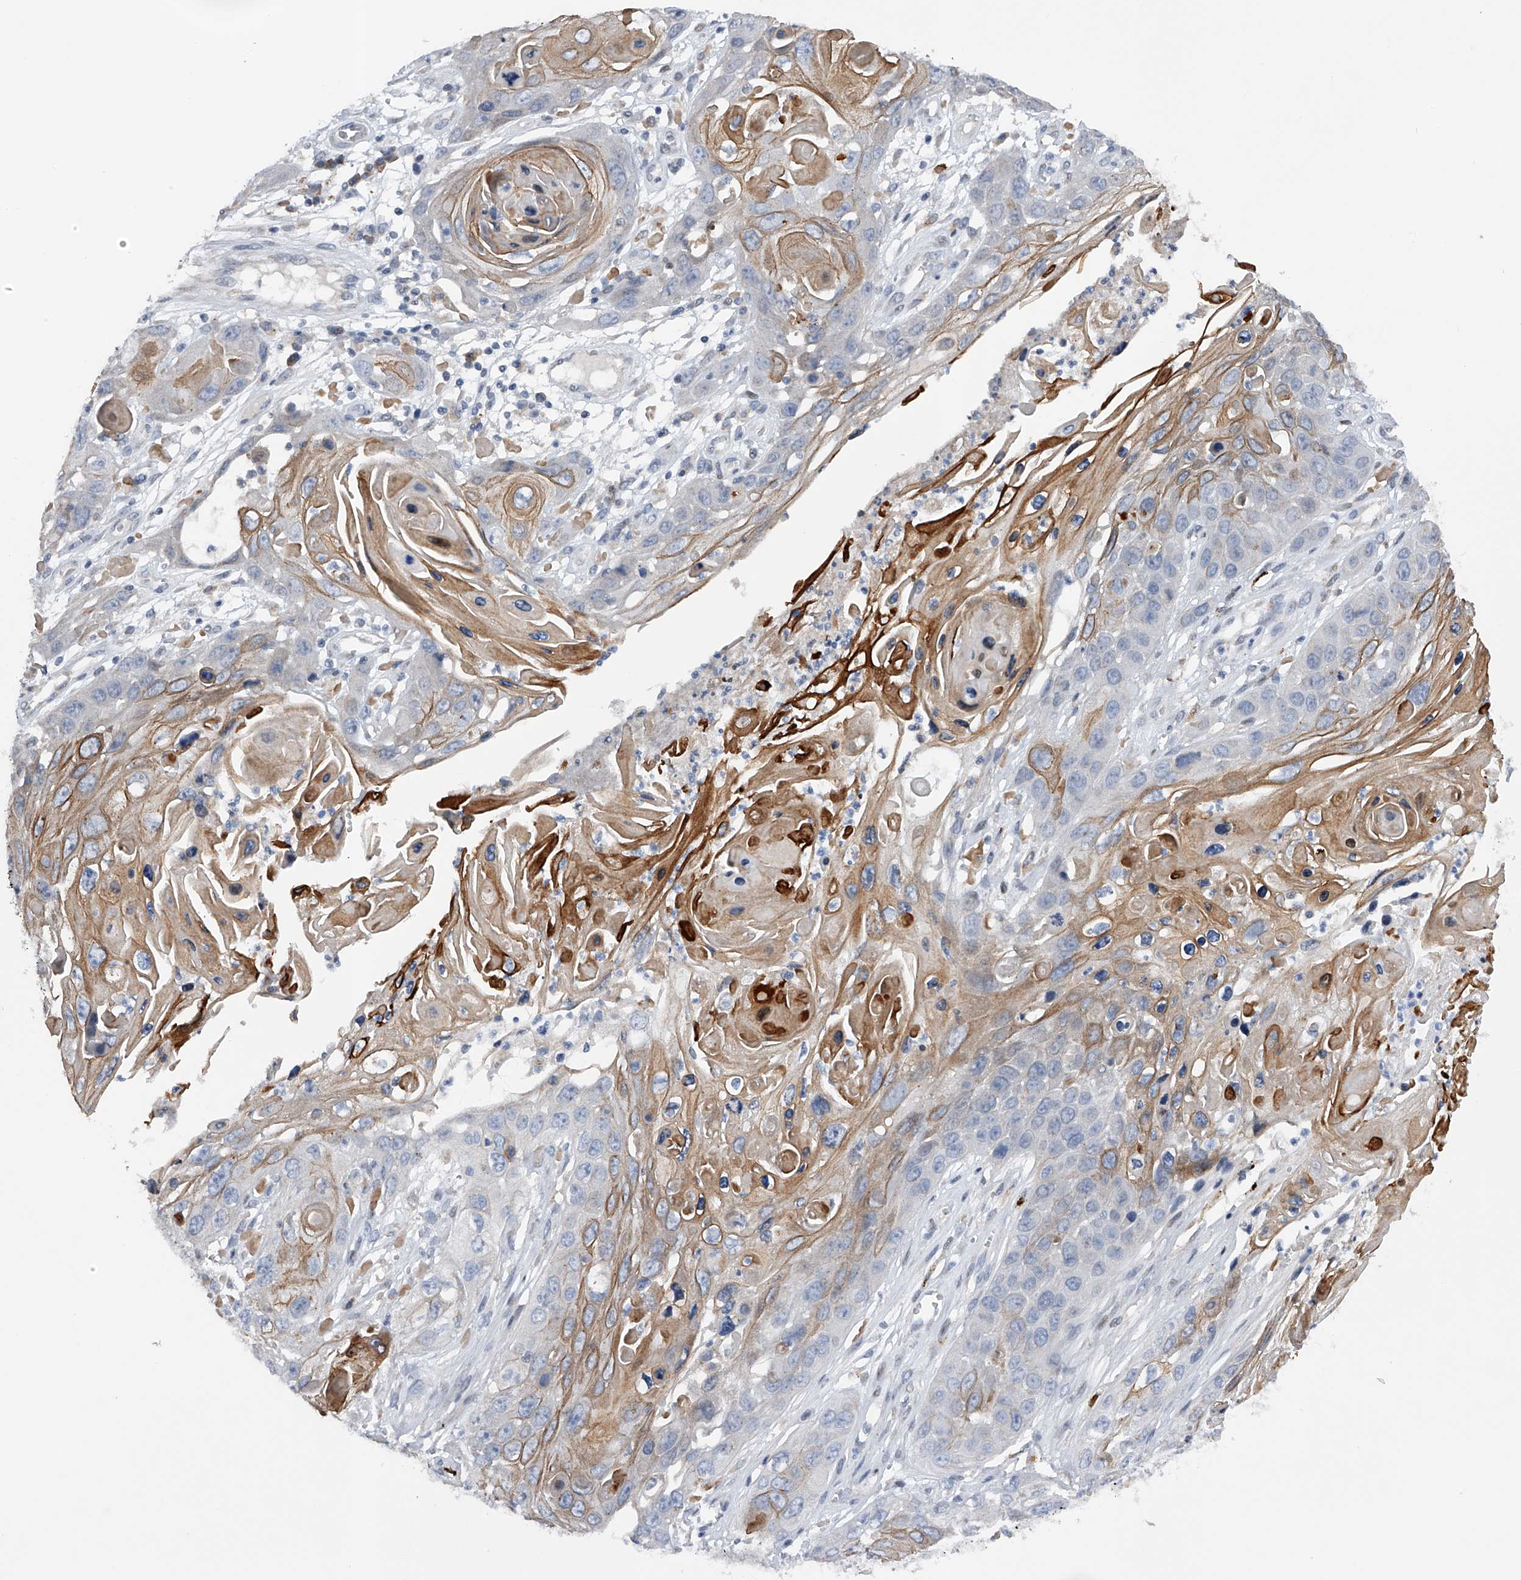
{"staining": {"intensity": "moderate", "quantity": "<25%", "location": "cytoplasmic/membranous"}, "tissue": "skin cancer", "cell_type": "Tumor cells", "image_type": "cancer", "snomed": [{"axis": "morphology", "description": "Squamous cell carcinoma, NOS"}, {"axis": "topography", "description": "Skin"}], "caption": "High-magnification brightfield microscopy of skin cancer (squamous cell carcinoma) stained with DAB (3,3'-diaminobenzidine) (brown) and counterstained with hematoxylin (blue). tumor cells exhibit moderate cytoplasmic/membranous staining is present in about<25% of cells. (Stains: DAB (3,3'-diaminobenzidine) in brown, nuclei in blue, Microscopy: brightfield microscopy at high magnification).", "gene": "RWDD2A", "patient": {"sex": "male", "age": 55}}